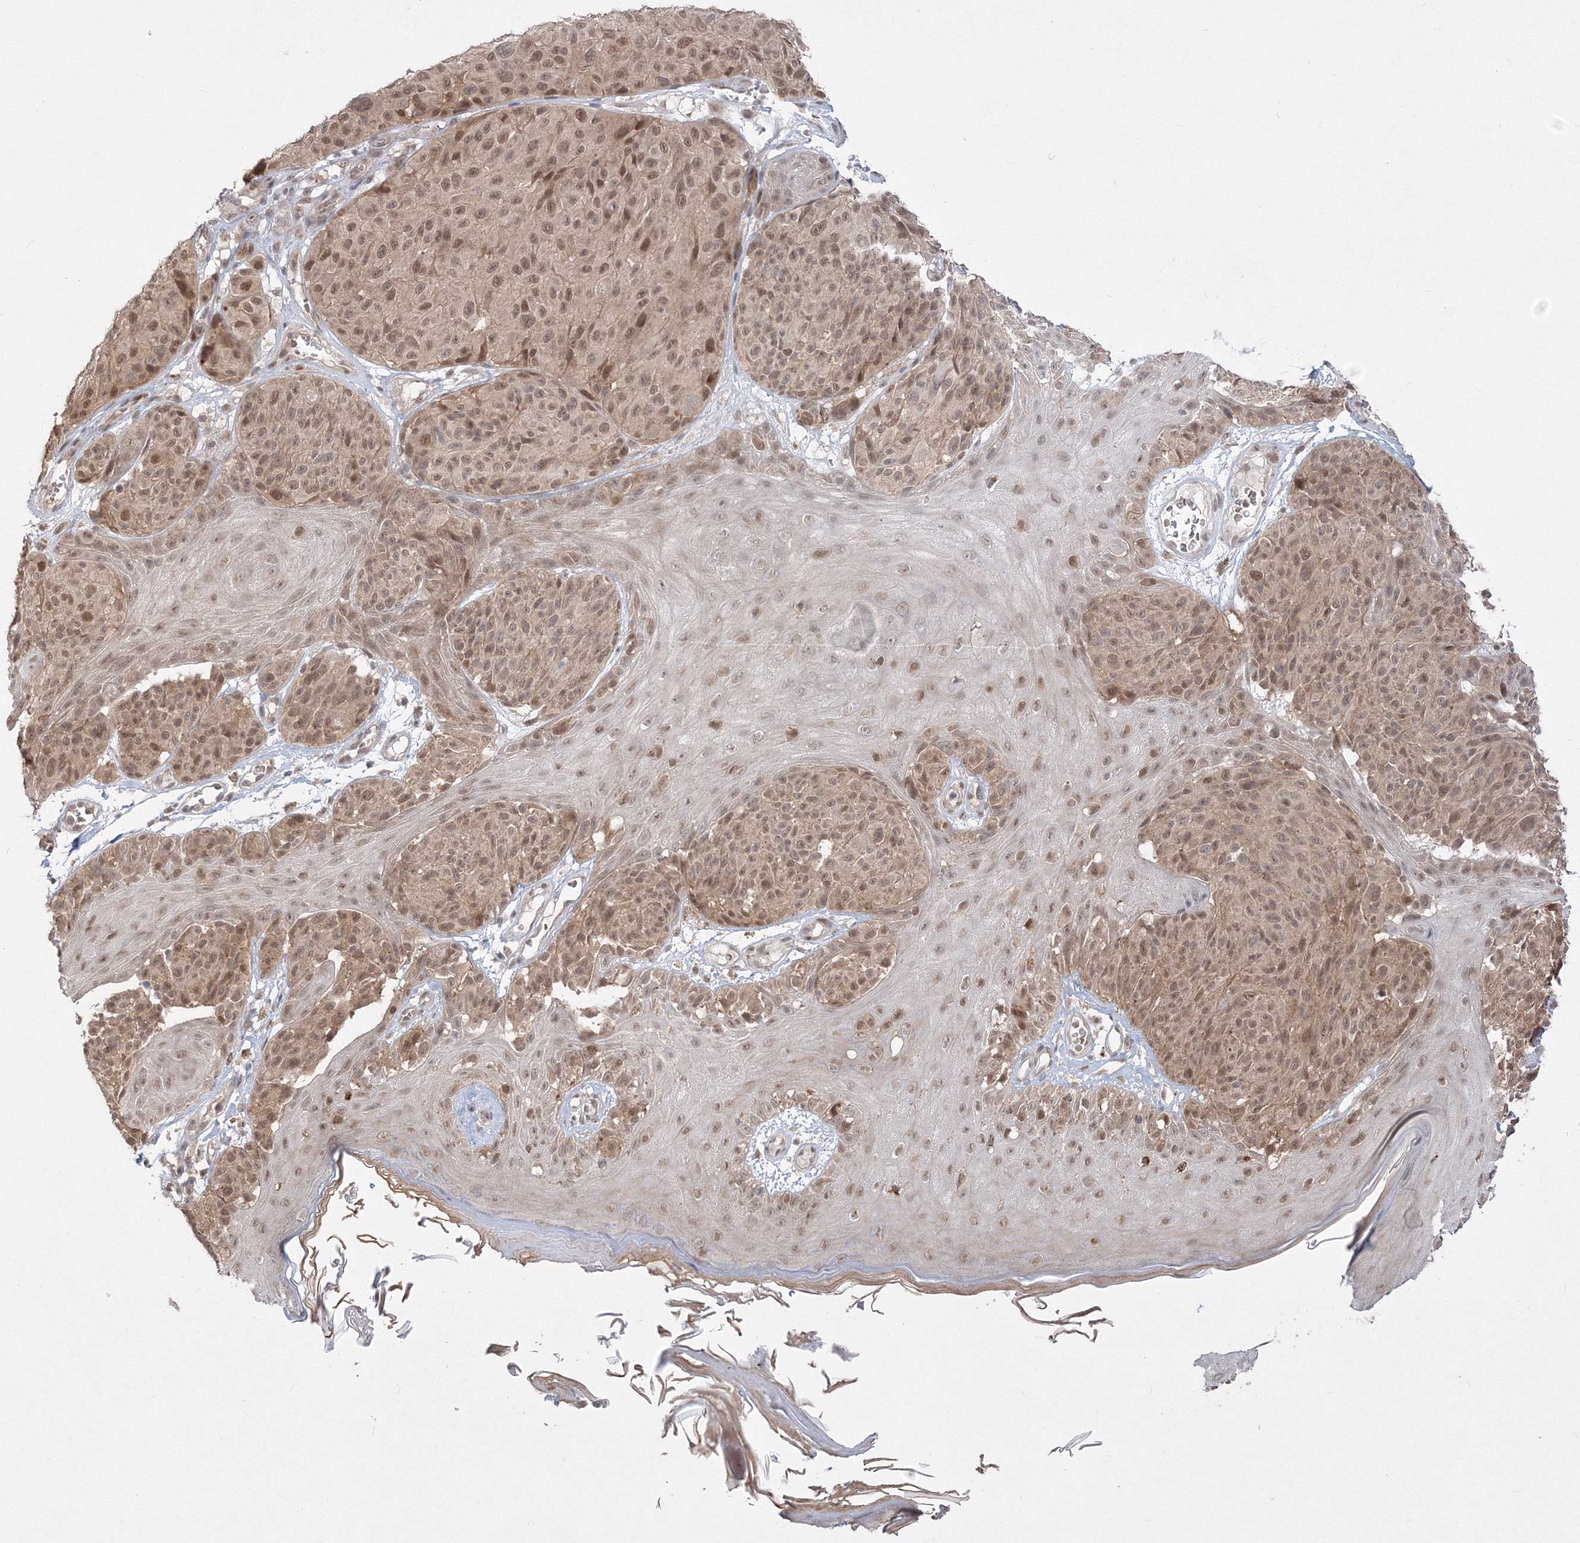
{"staining": {"intensity": "moderate", "quantity": ">75%", "location": "nuclear"}, "tissue": "melanoma", "cell_type": "Tumor cells", "image_type": "cancer", "snomed": [{"axis": "morphology", "description": "Malignant melanoma, NOS"}, {"axis": "topography", "description": "Skin"}], "caption": "Moderate nuclear expression for a protein is seen in approximately >75% of tumor cells of malignant melanoma using immunohistochemistry (IHC).", "gene": "COPS4", "patient": {"sex": "male", "age": 83}}